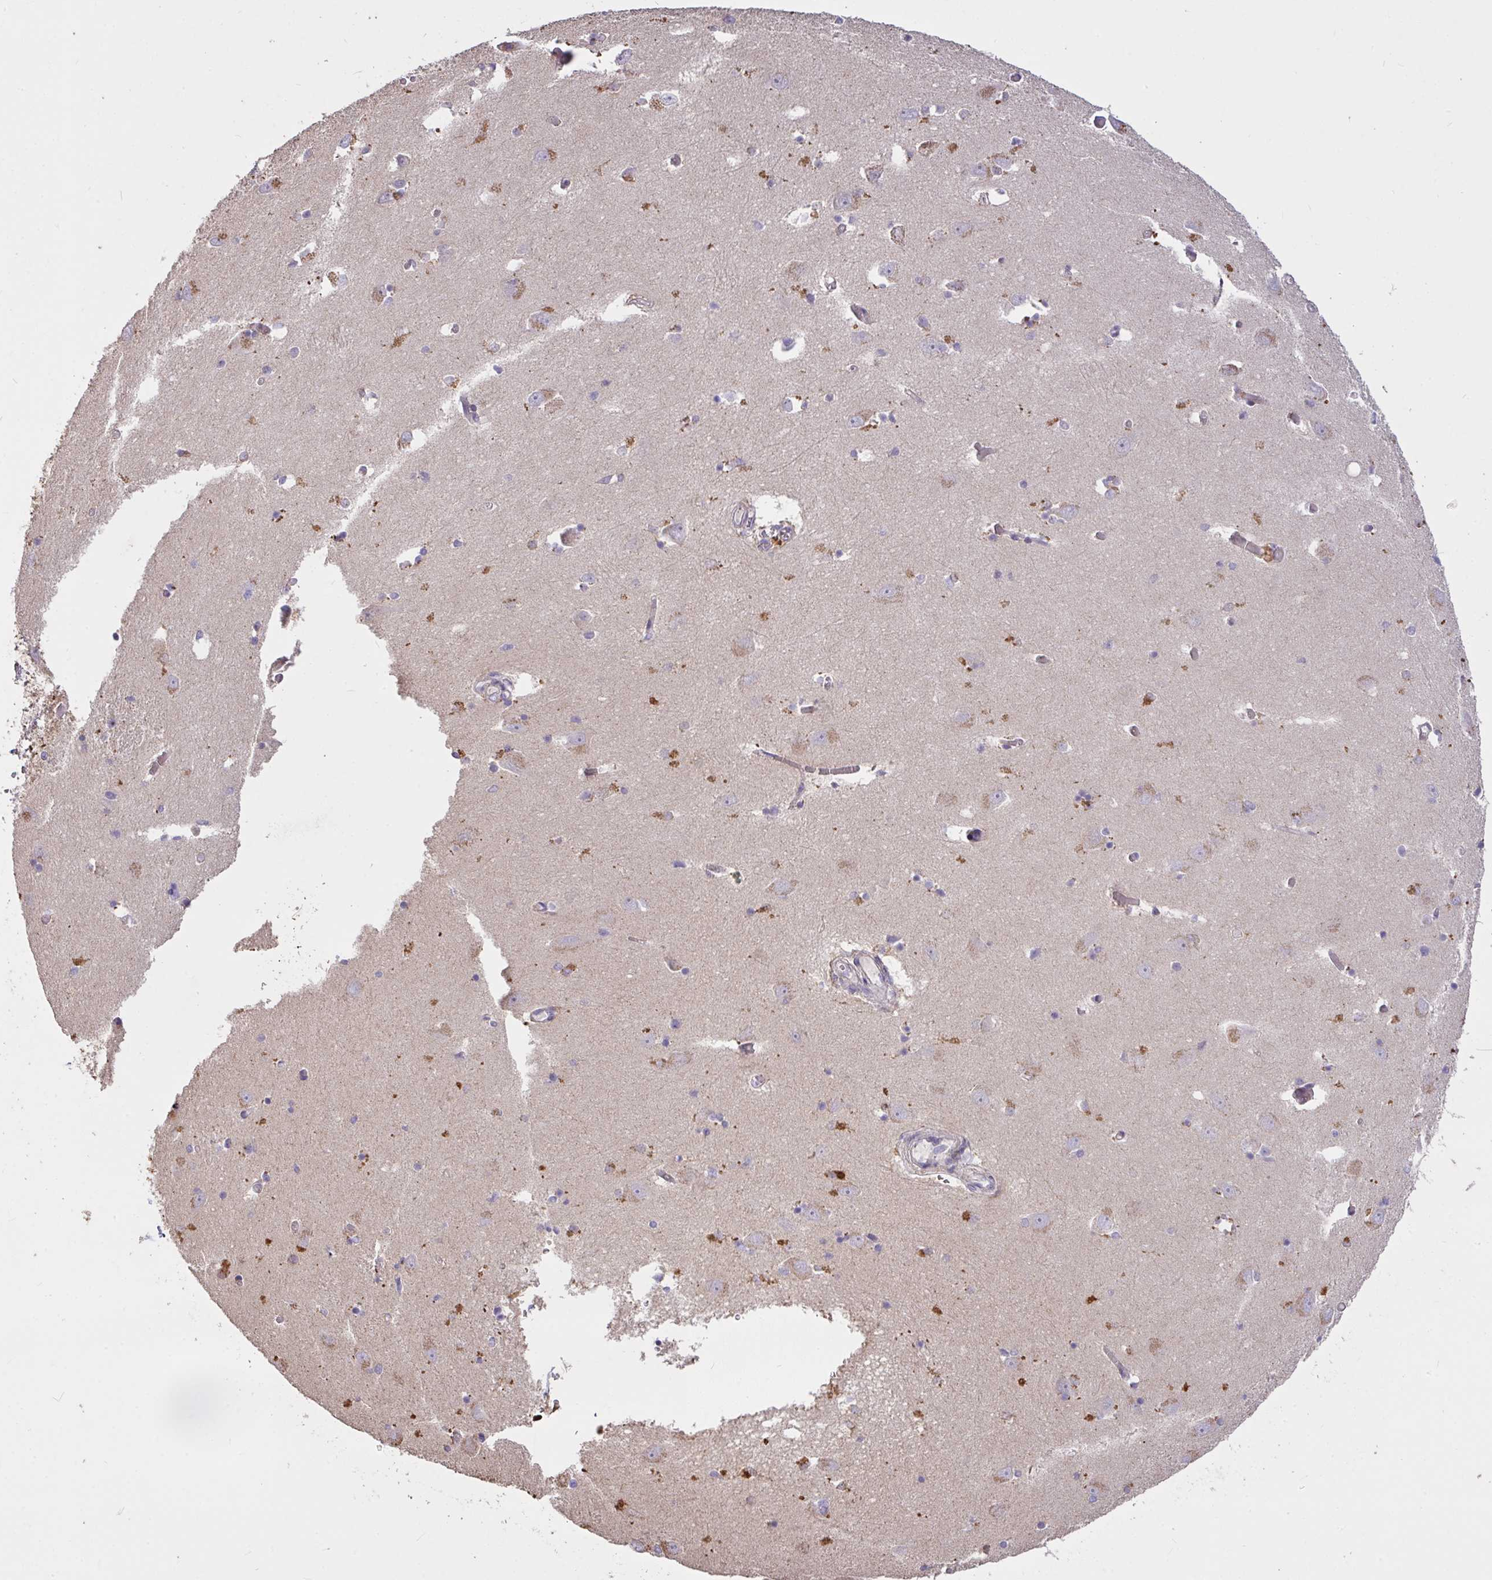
{"staining": {"intensity": "negative", "quantity": "none", "location": "none"}, "tissue": "caudate", "cell_type": "Glial cells", "image_type": "normal", "snomed": [{"axis": "morphology", "description": "Normal tissue, NOS"}, {"axis": "topography", "description": "Lateral ventricle wall"}, {"axis": "topography", "description": "Hippocampus"}], "caption": "Immunohistochemical staining of unremarkable caudate shows no significant expression in glial cells.", "gene": "FCER1A", "patient": {"sex": "female", "age": 63}}